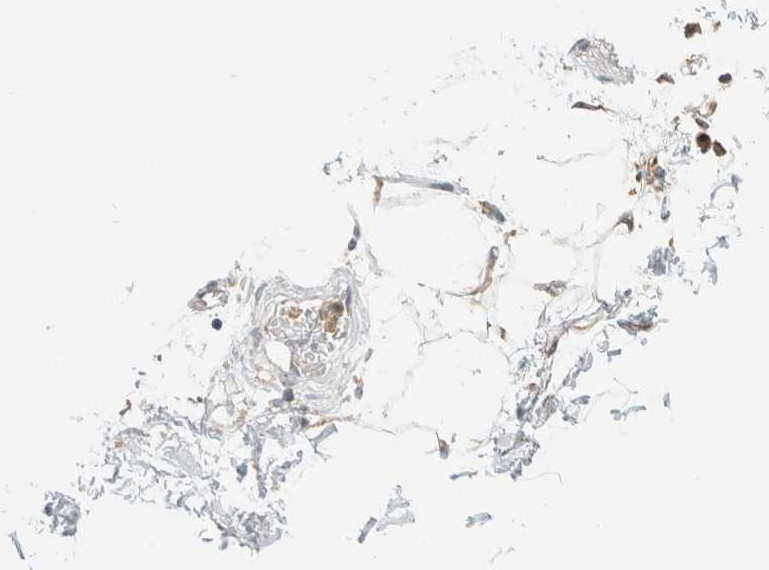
{"staining": {"intensity": "negative", "quantity": "none", "location": "none"}, "tissue": "adipose tissue", "cell_type": "Adipocytes", "image_type": "normal", "snomed": [{"axis": "morphology", "description": "Normal tissue, NOS"}, {"axis": "topography", "description": "Soft tissue"}], "caption": "A micrograph of human adipose tissue is negative for staining in adipocytes.", "gene": "CAPG", "patient": {"sex": "male", "age": 72}}